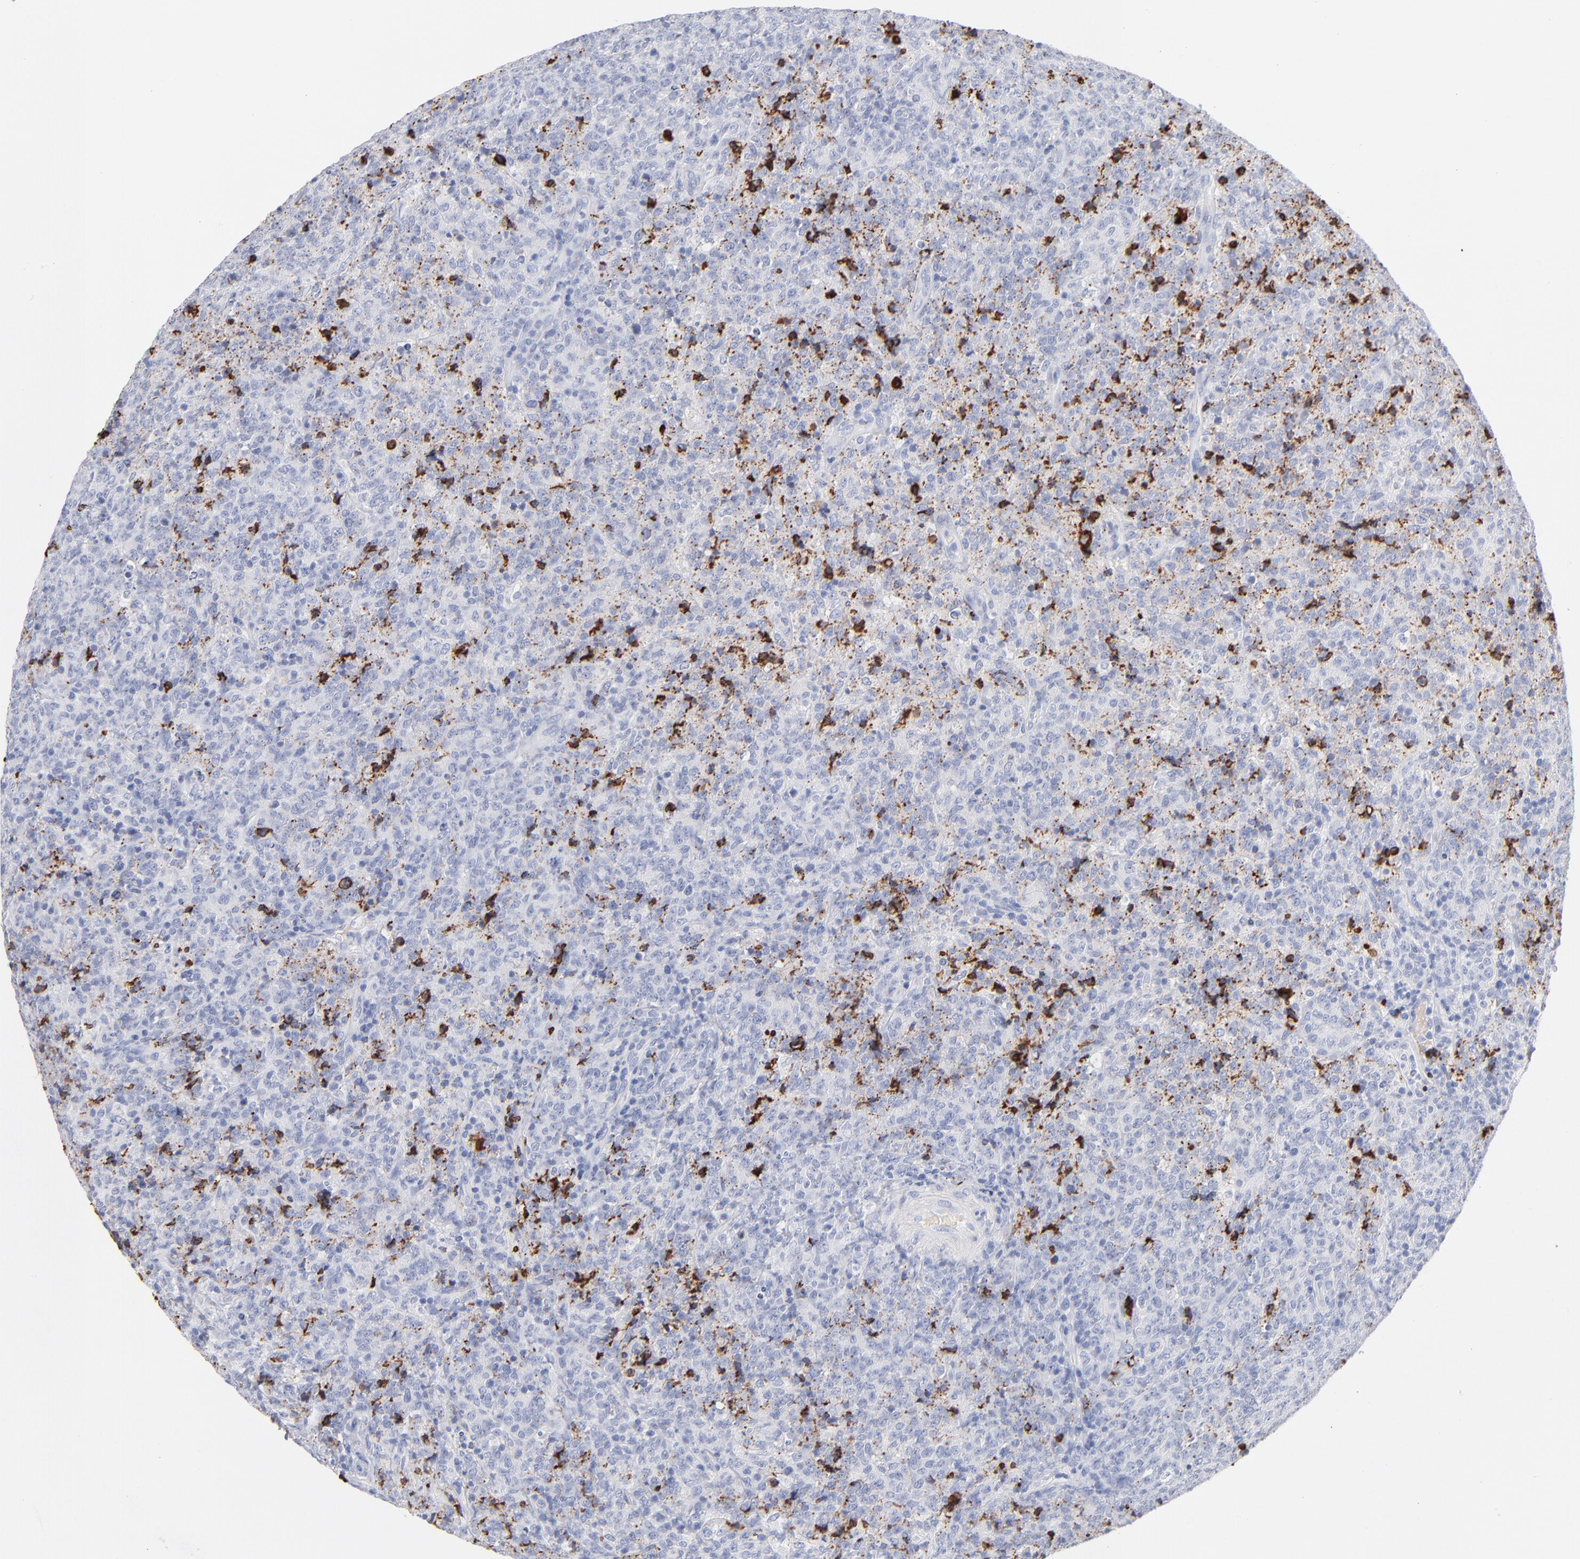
{"staining": {"intensity": "moderate", "quantity": "<25%", "location": "cytoplasmic/membranous"}, "tissue": "lymphoma", "cell_type": "Tumor cells", "image_type": "cancer", "snomed": [{"axis": "morphology", "description": "Malignant lymphoma, non-Hodgkin's type, High grade"}, {"axis": "topography", "description": "Tonsil"}], "caption": "The immunohistochemical stain shows moderate cytoplasmic/membranous staining in tumor cells of lymphoma tissue.", "gene": "APOH", "patient": {"sex": "female", "age": 36}}